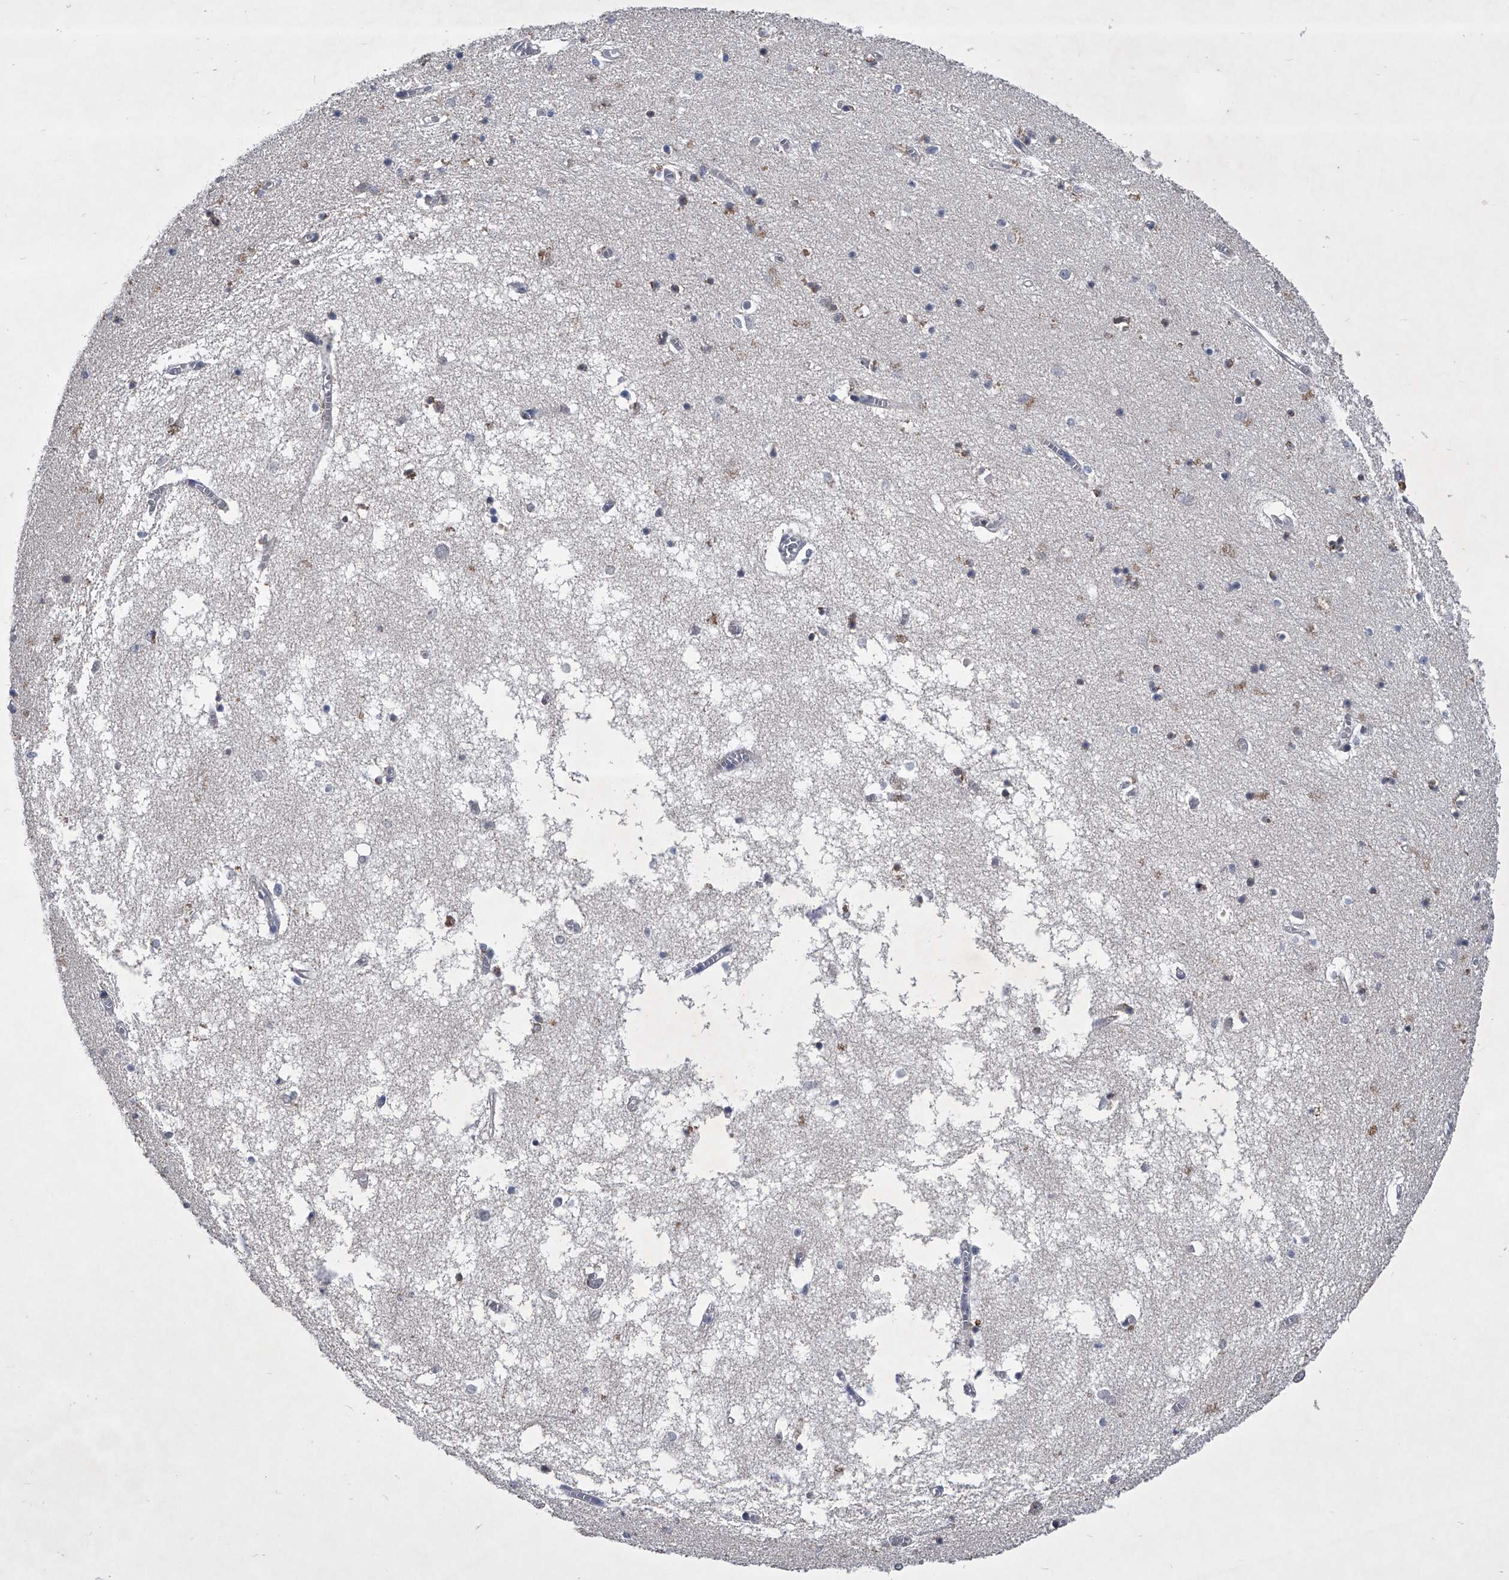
{"staining": {"intensity": "moderate", "quantity": "25%-75%", "location": "cytoplasmic/membranous"}, "tissue": "hippocampus", "cell_type": "Glial cells", "image_type": "normal", "snomed": [{"axis": "morphology", "description": "Normal tissue, NOS"}, {"axis": "topography", "description": "Hippocampus"}], "caption": "An IHC micrograph of benign tissue is shown. Protein staining in brown highlights moderate cytoplasmic/membranous positivity in hippocampus within glial cells.", "gene": "ZNF76", "patient": {"sex": "male", "age": 70}}